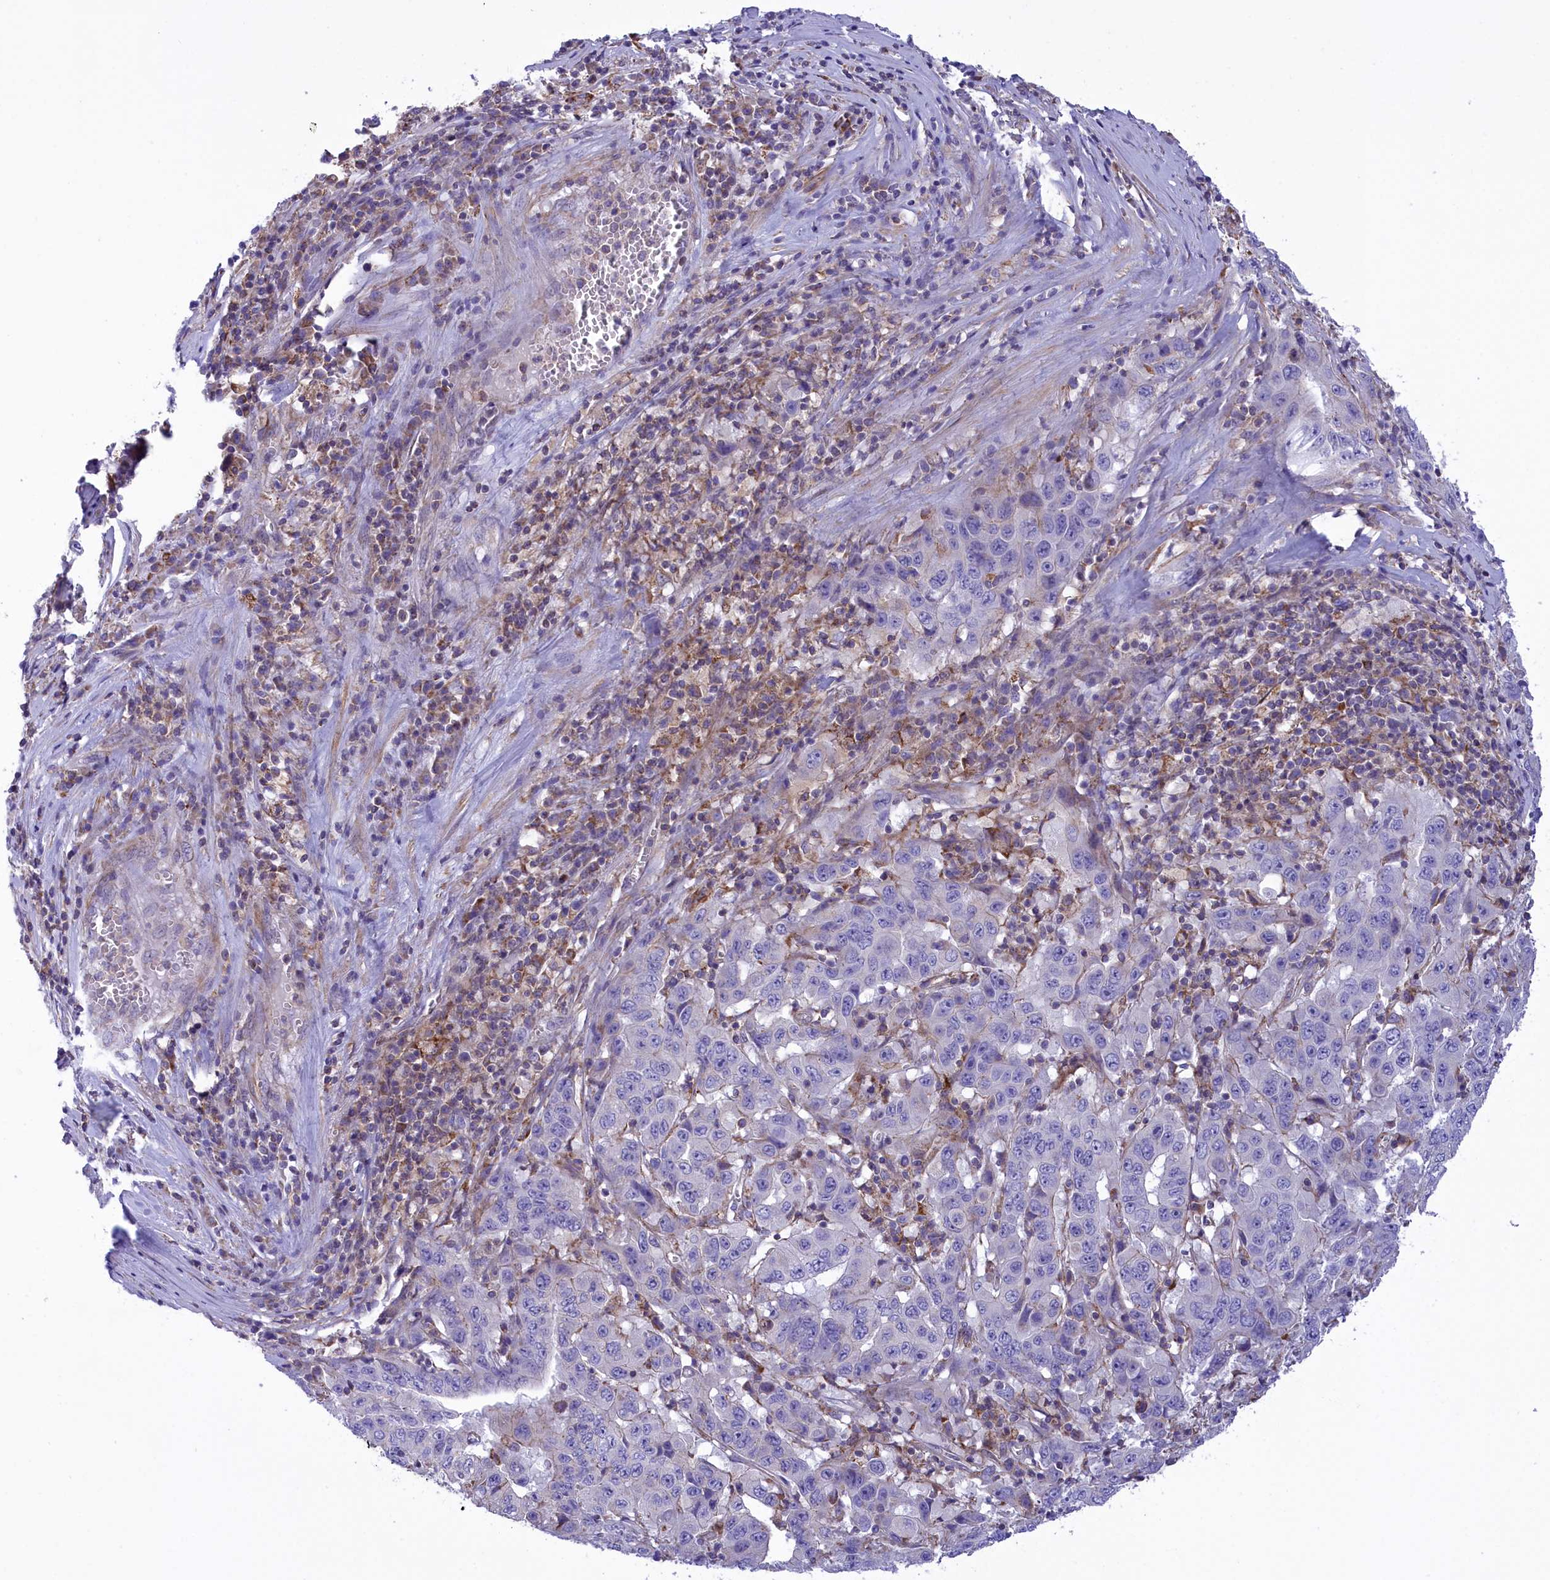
{"staining": {"intensity": "negative", "quantity": "none", "location": "none"}, "tissue": "pancreatic cancer", "cell_type": "Tumor cells", "image_type": "cancer", "snomed": [{"axis": "morphology", "description": "Adenocarcinoma, NOS"}, {"axis": "topography", "description": "Pancreas"}], "caption": "A high-resolution histopathology image shows immunohistochemistry (IHC) staining of pancreatic cancer (adenocarcinoma), which demonstrates no significant positivity in tumor cells.", "gene": "CORO7-PAM16", "patient": {"sex": "male", "age": 63}}